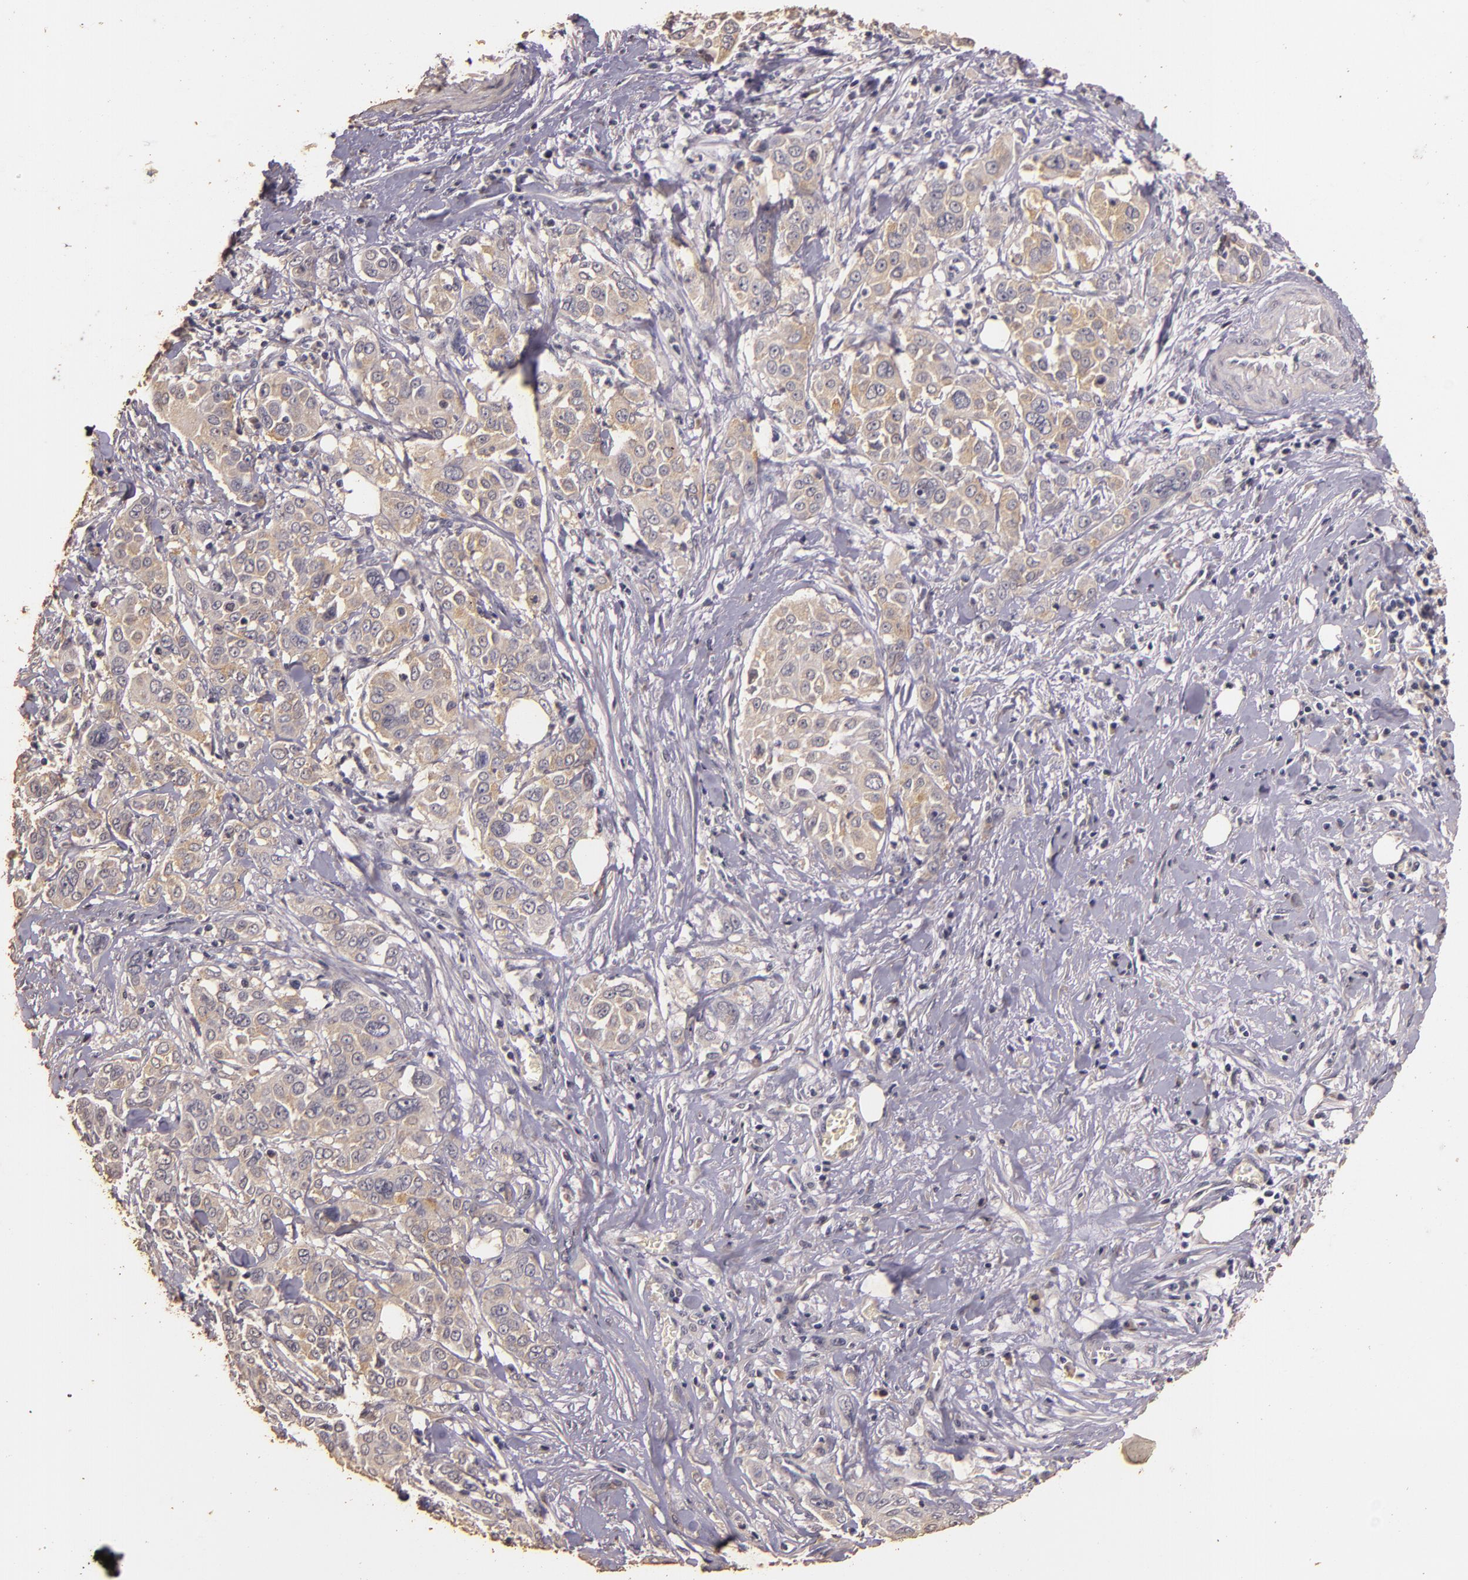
{"staining": {"intensity": "weak", "quantity": "25%-75%", "location": "cytoplasmic/membranous"}, "tissue": "pancreatic cancer", "cell_type": "Tumor cells", "image_type": "cancer", "snomed": [{"axis": "morphology", "description": "Adenocarcinoma, NOS"}, {"axis": "topography", "description": "Pancreas"}], "caption": "Tumor cells demonstrate weak cytoplasmic/membranous expression in approximately 25%-75% of cells in pancreatic adenocarcinoma. (DAB IHC with brightfield microscopy, high magnification).", "gene": "BCL2L13", "patient": {"sex": "female", "age": 52}}